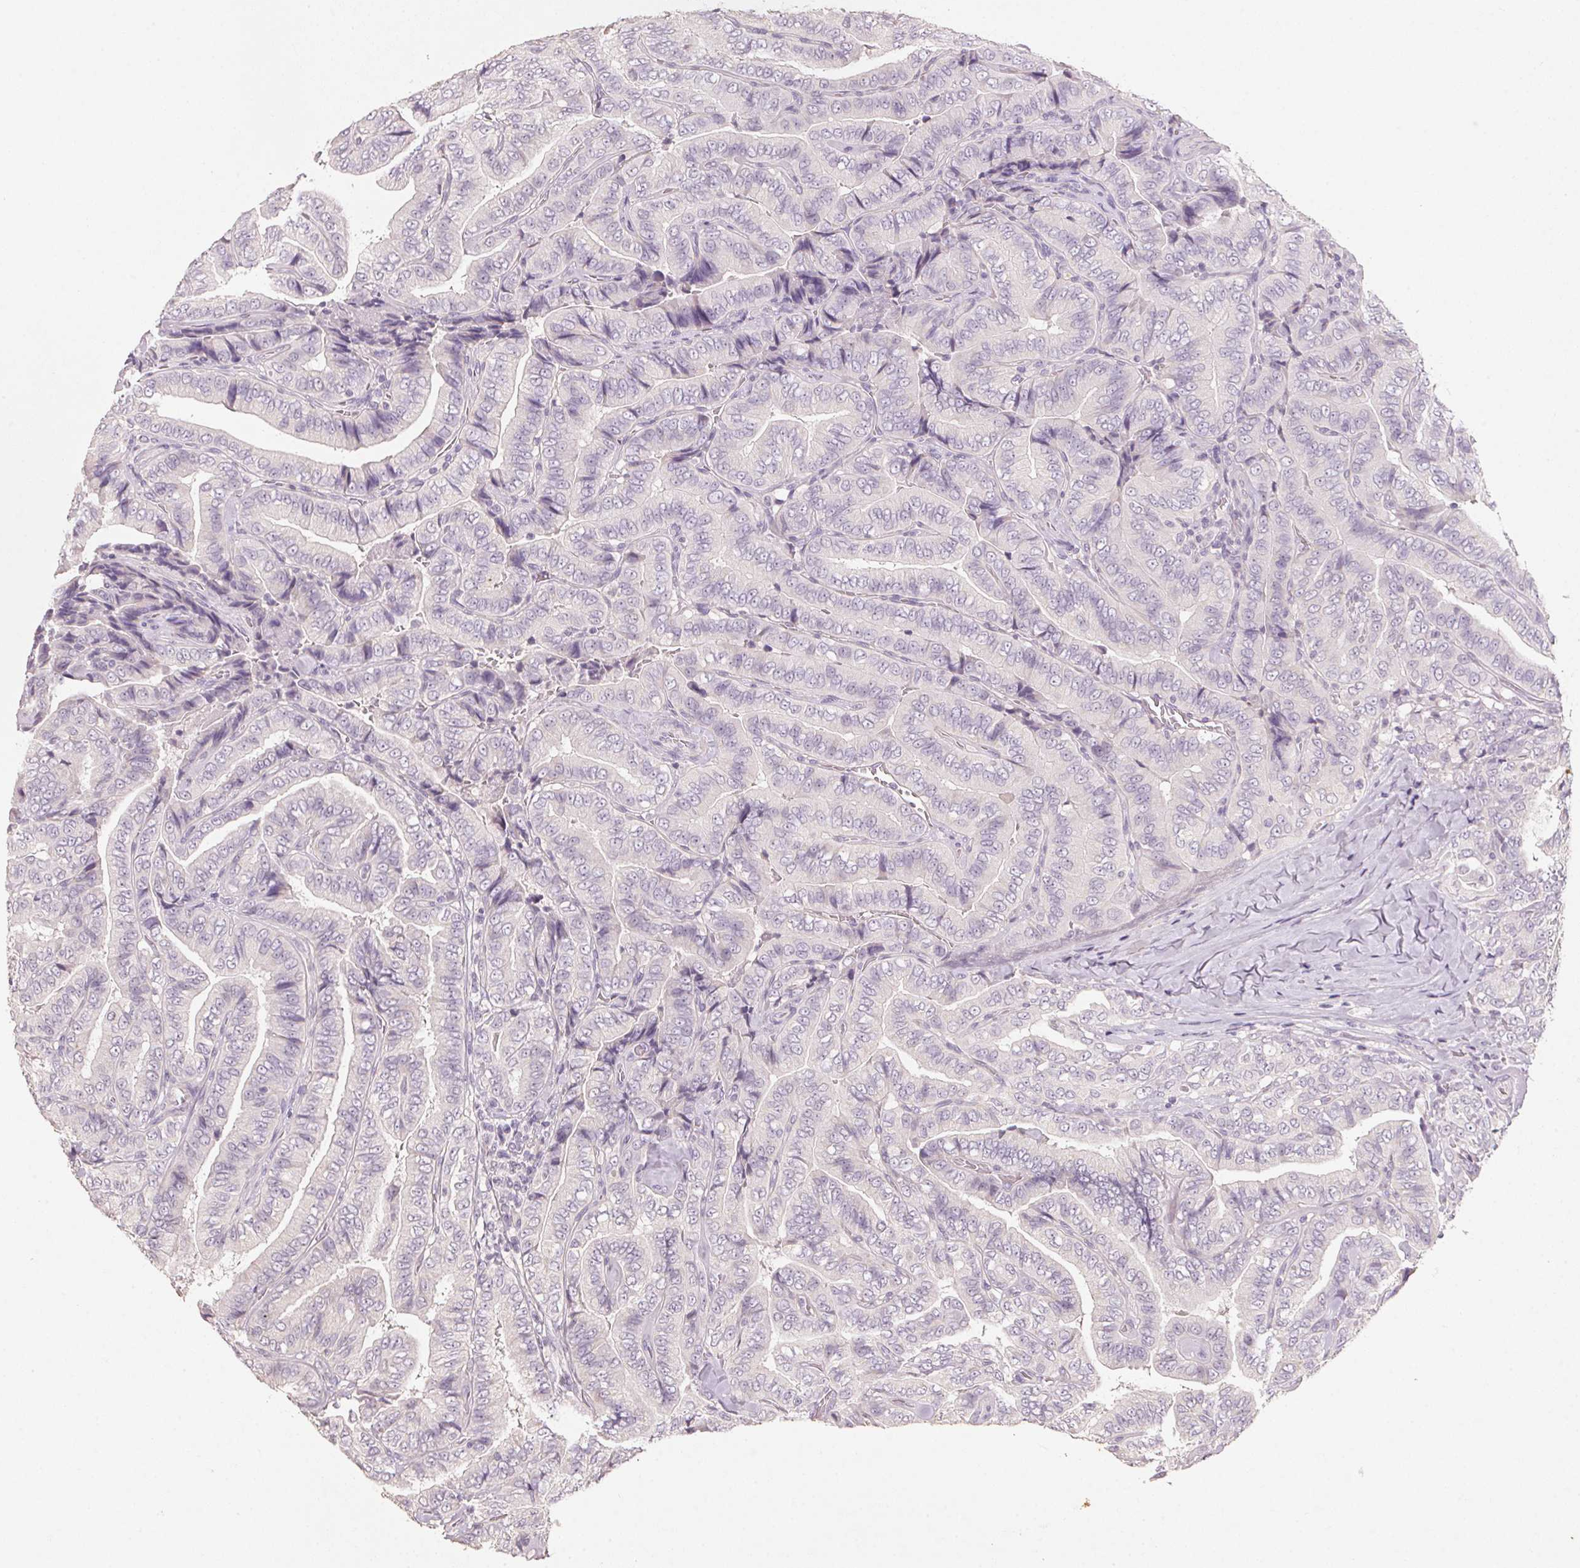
{"staining": {"intensity": "negative", "quantity": "none", "location": "none"}, "tissue": "thyroid cancer", "cell_type": "Tumor cells", "image_type": "cancer", "snomed": [{"axis": "morphology", "description": "Papillary adenocarcinoma, NOS"}, {"axis": "topography", "description": "Thyroid gland"}], "caption": "Immunohistochemical staining of human thyroid papillary adenocarcinoma exhibits no significant positivity in tumor cells.", "gene": "CXCL5", "patient": {"sex": "male", "age": 61}}